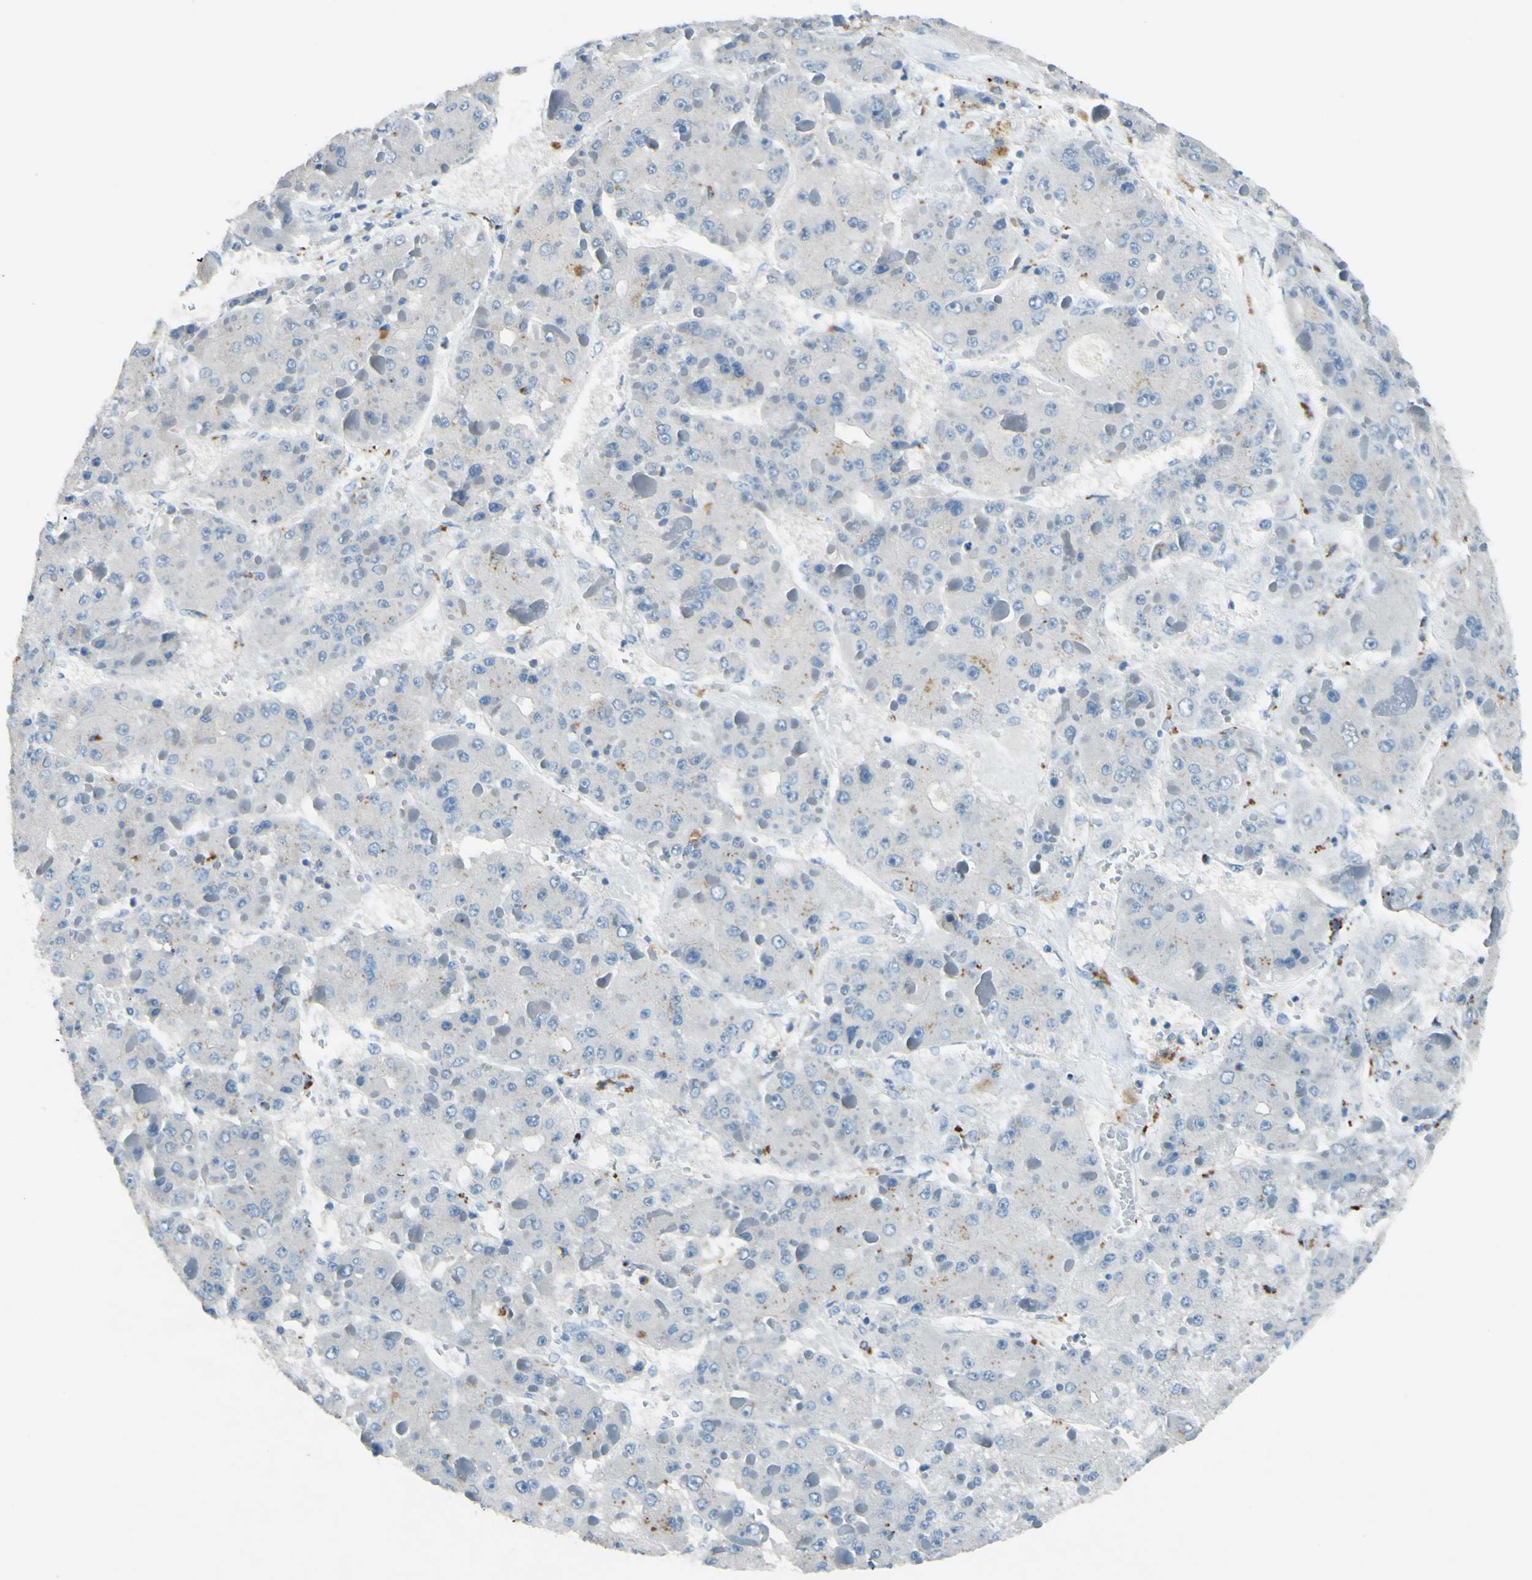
{"staining": {"intensity": "negative", "quantity": "none", "location": "none"}, "tissue": "liver cancer", "cell_type": "Tumor cells", "image_type": "cancer", "snomed": [{"axis": "morphology", "description": "Carcinoma, Hepatocellular, NOS"}, {"axis": "topography", "description": "Liver"}], "caption": "DAB (3,3'-diaminobenzidine) immunohistochemical staining of liver cancer (hepatocellular carcinoma) reveals no significant expression in tumor cells. The staining is performed using DAB brown chromogen with nuclei counter-stained in using hematoxylin.", "gene": "CDH10", "patient": {"sex": "female", "age": 73}}